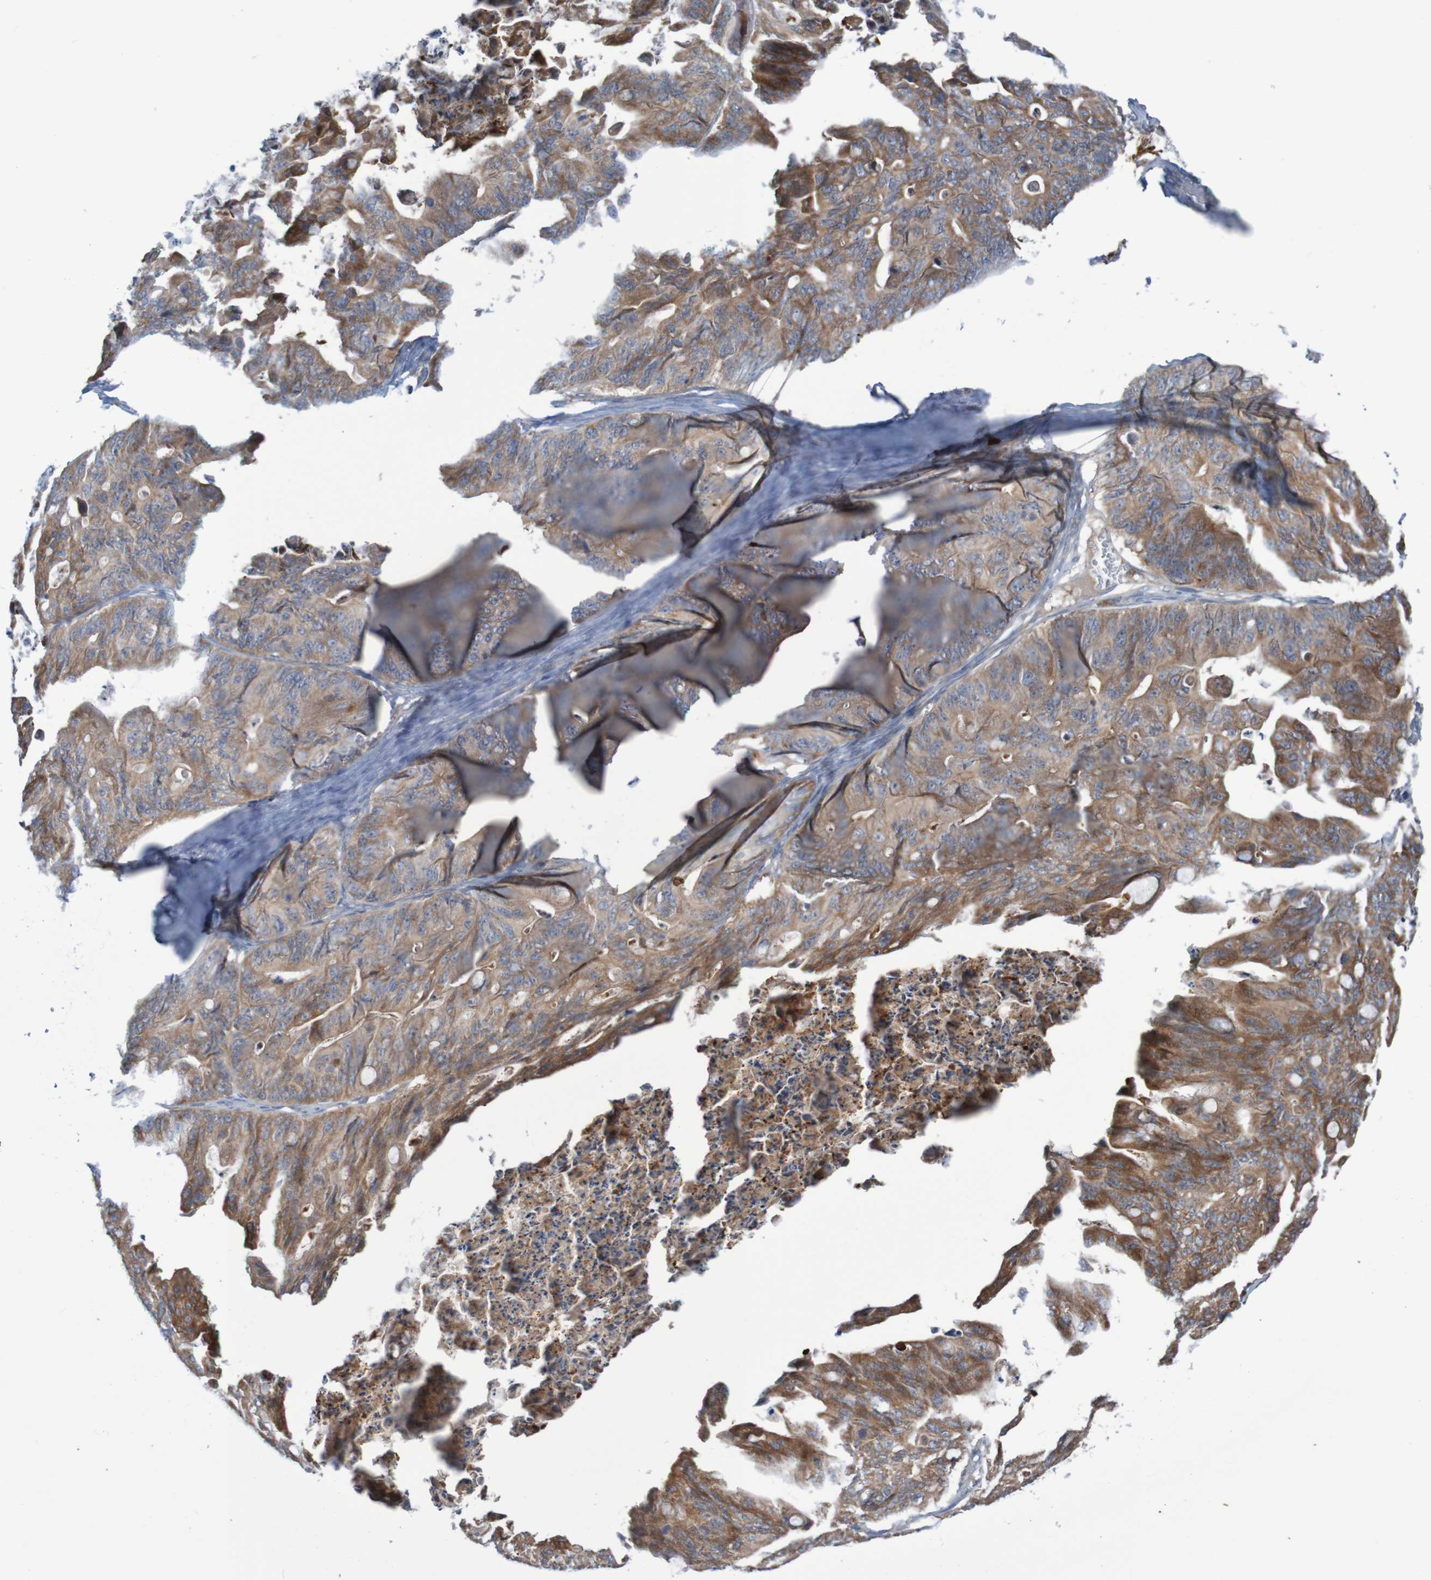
{"staining": {"intensity": "strong", "quantity": ">75%", "location": "cytoplasmic/membranous"}, "tissue": "ovarian cancer", "cell_type": "Tumor cells", "image_type": "cancer", "snomed": [{"axis": "morphology", "description": "Cystadenocarcinoma, mucinous, NOS"}, {"axis": "topography", "description": "Ovary"}], "caption": "Ovarian cancer (mucinous cystadenocarcinoma) stained with a brown dye reveals strong cytoplasmic/membranous positive expression in approximately >75% of tumor cells.", "gene": "ANGPT4", "patient": {"sex": "female", "age": 37}}